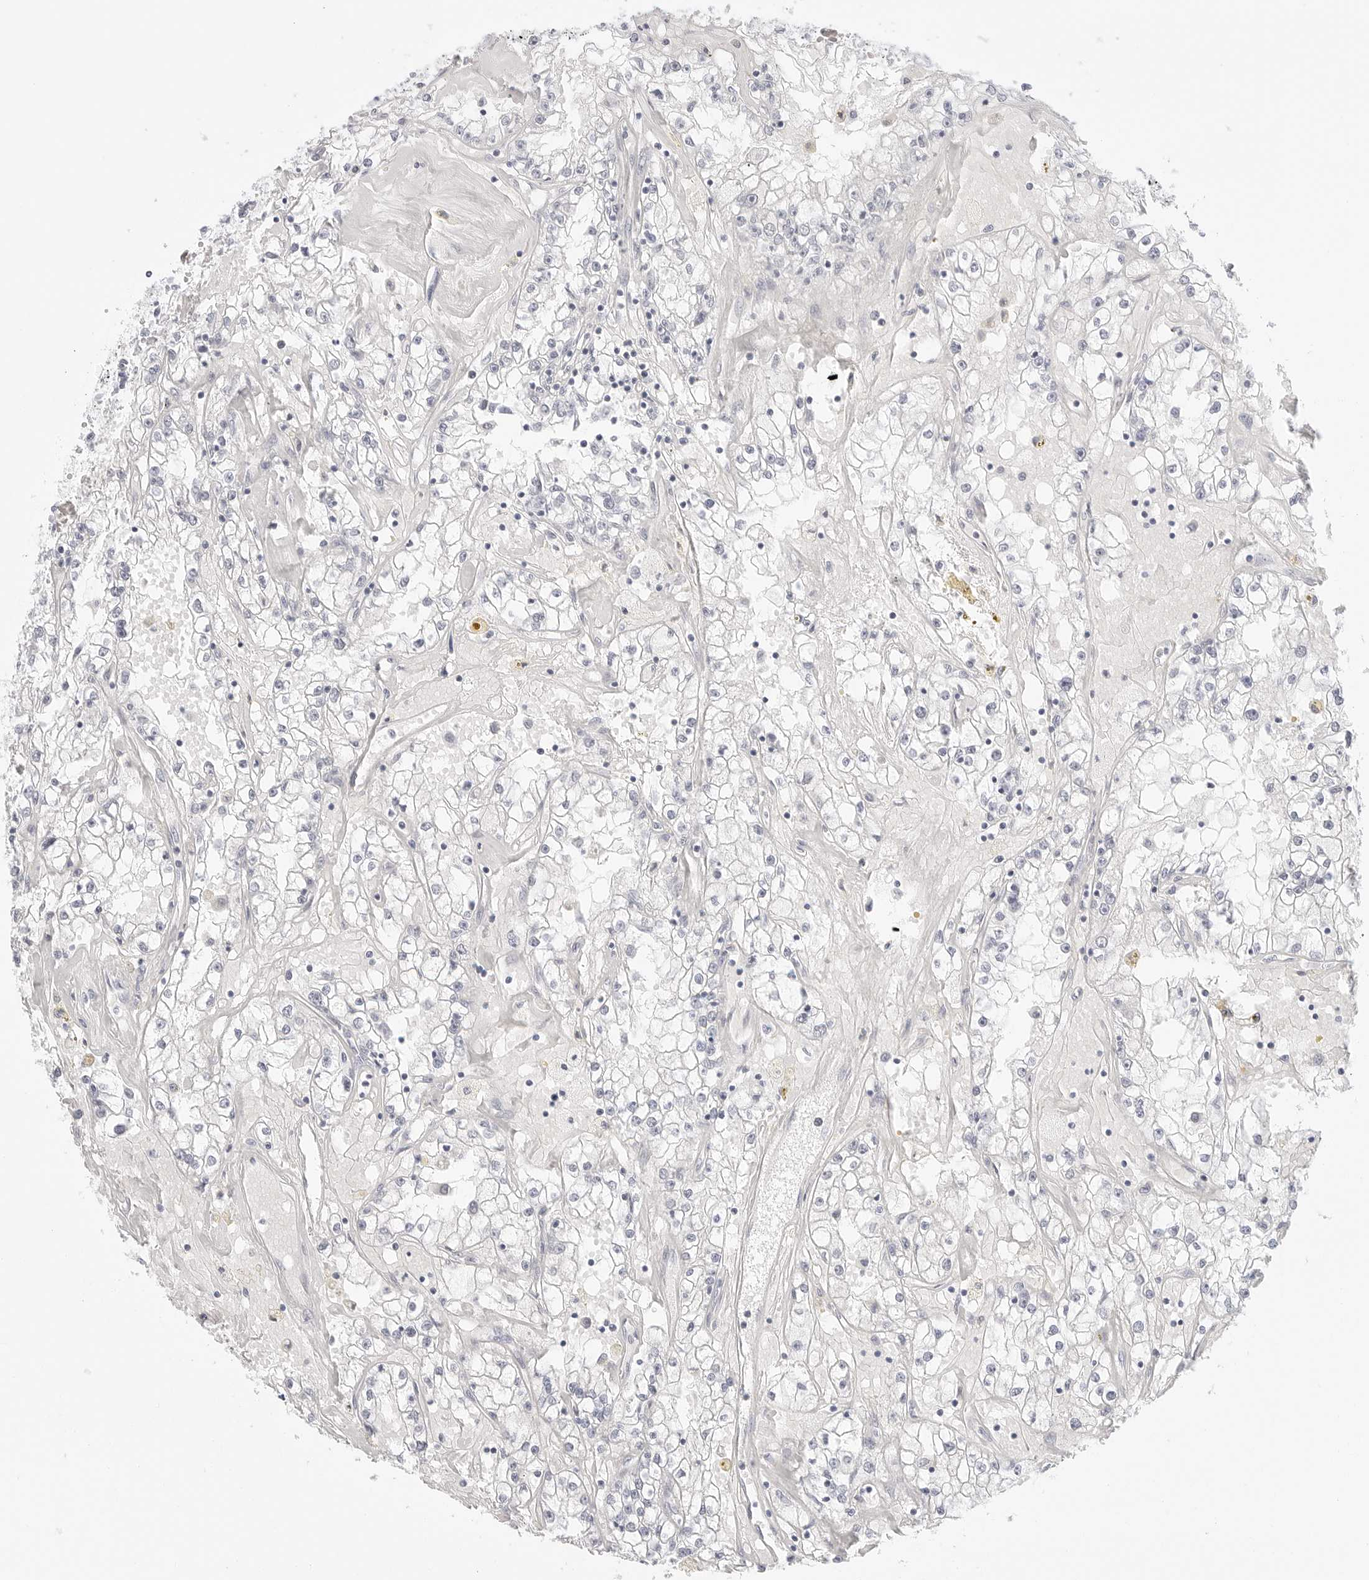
{"staining": {"intensity": "negative", "quantity": "none", "location": "none"}, "tissue": "renal cancer", "cell_type": "Tumor cells", "image_type": "cancer", "snomed": [{"axis": "morphology", "description": "Adenocarcinoma, NOS"}, {"axis": "topography", "description": "Kidney"}], "caption": "A high-resolution image shows immunohistochemistry staining of renal cancer (adenocarcinoma), which displays no significant positivity in tumor cells.", "gene": "HMGCS2", "patient": {"sex": "male", "age": 56}}